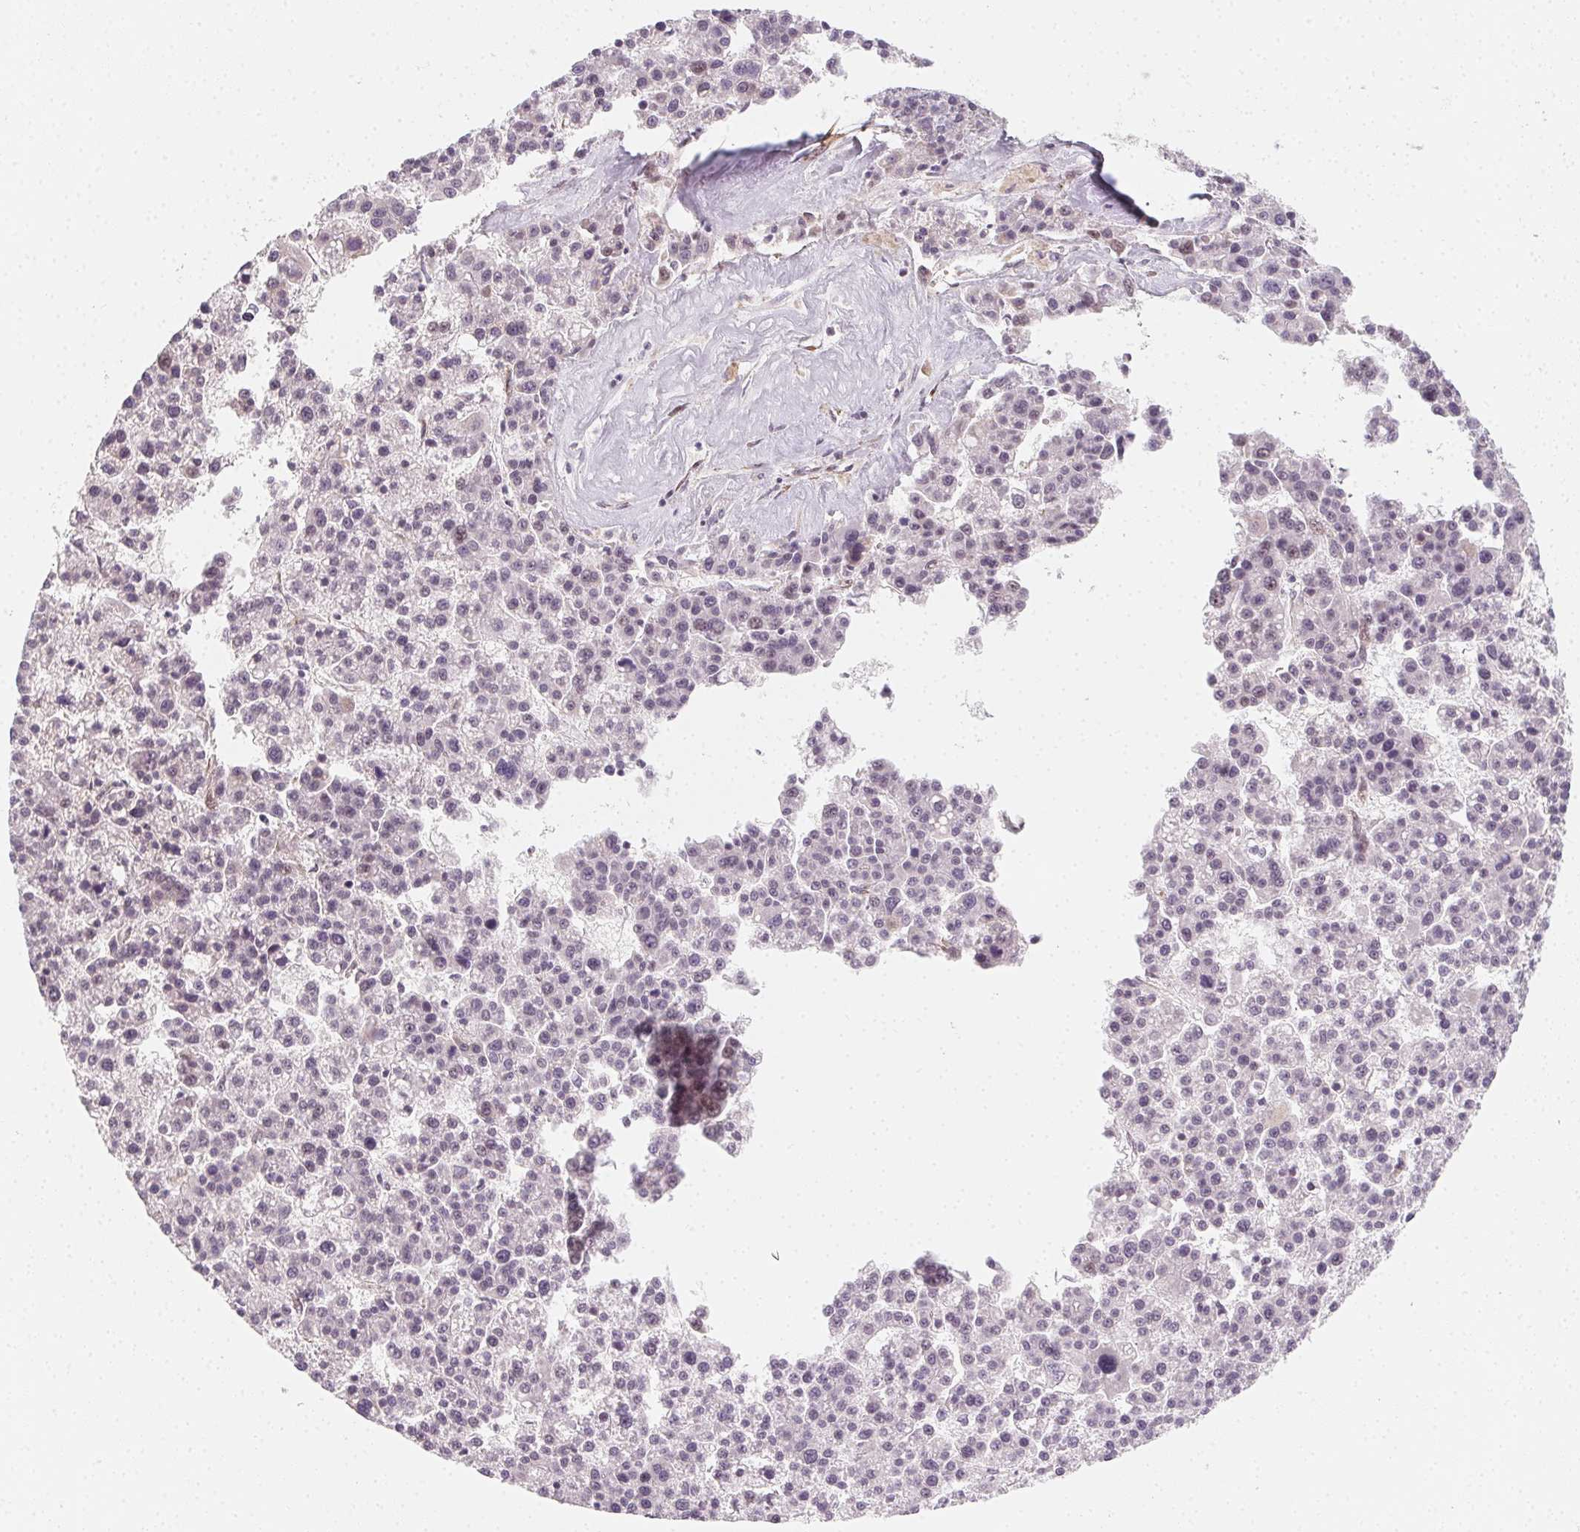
{"staining": {"intensity": "negative", "quantity": "none", "location": "none"}, "tissue": "liver cancer", "cell_type": "Tumor cells", "image_type": "cancer", "snomed": [{"axis": "morphology", "description": "Carcinoma, Hepatocellular, NOS"}, {"axis": "topography", "description": "Liver"}], "caption": "This image is of liver hepatocellular carcinoma stained with immunohistochemistry (IHC) to label a protein in brown with the nuclei are counter-stained blue. There is no expression in tumor cells. (IHC, brightfield microscopy, high magnification).", "gene": "CCDC96", "patient": {"sex": "female", "age": 58}}